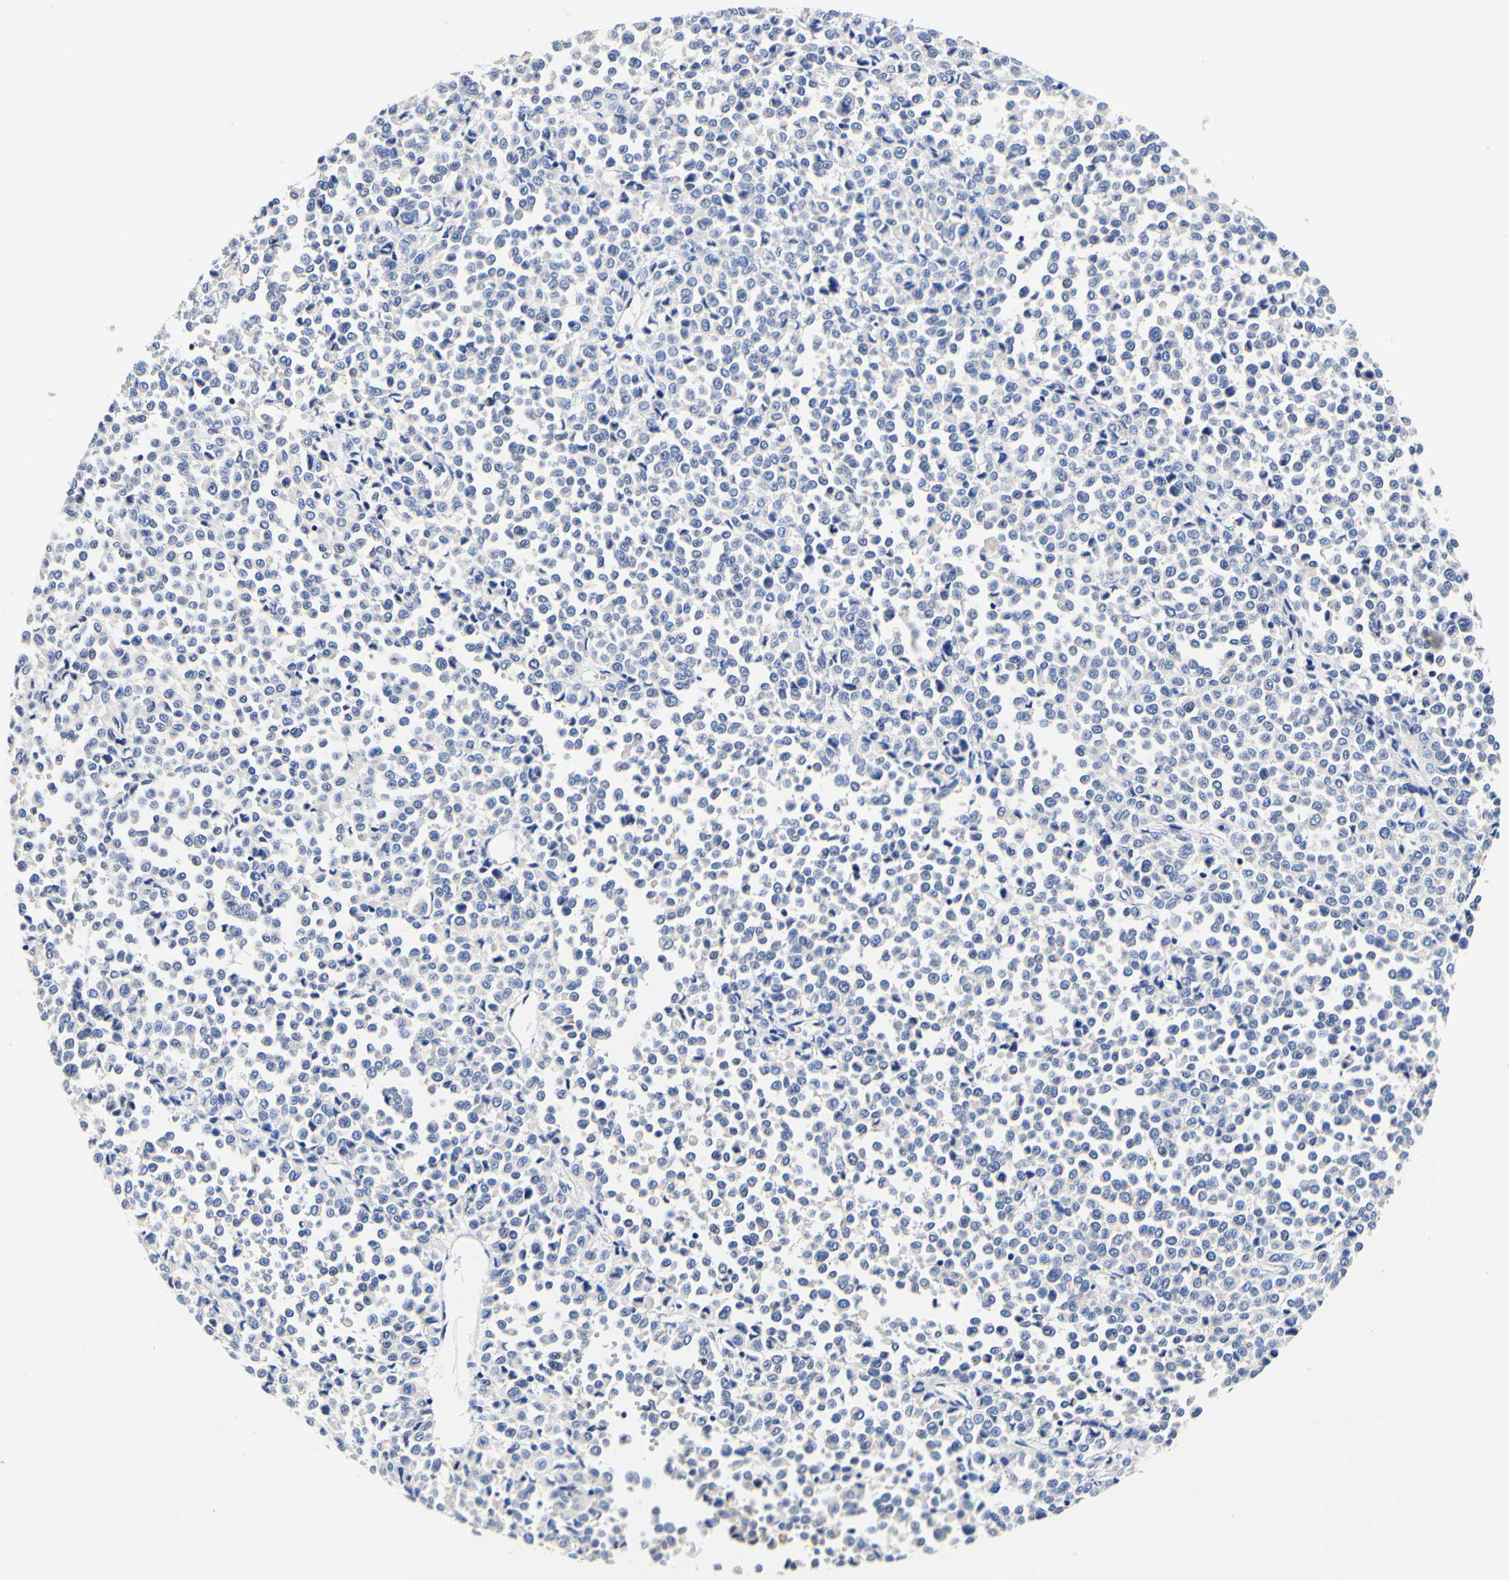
{"staining": {"intensity": "negative", "quantity": "none", "location": "none"}, "tissue": "melanoma", "cell_type": "Tumor cells", "image_type": "cancer", "snomed": [{"axis": "morphology", "description": "Malignant melanoma, Metastatic site"}, {"axis": "topography", "description": "Pancreas"}], "caption": "High magnification brightfield microscopy of malignant melanoma (metastatic site) stained with DAB (brown) and counterstained with hematoxylin (blue): tumor cells show no significant staining.", "gene": "CAMK4", "patient": {"sex": "female", "age": 30}}